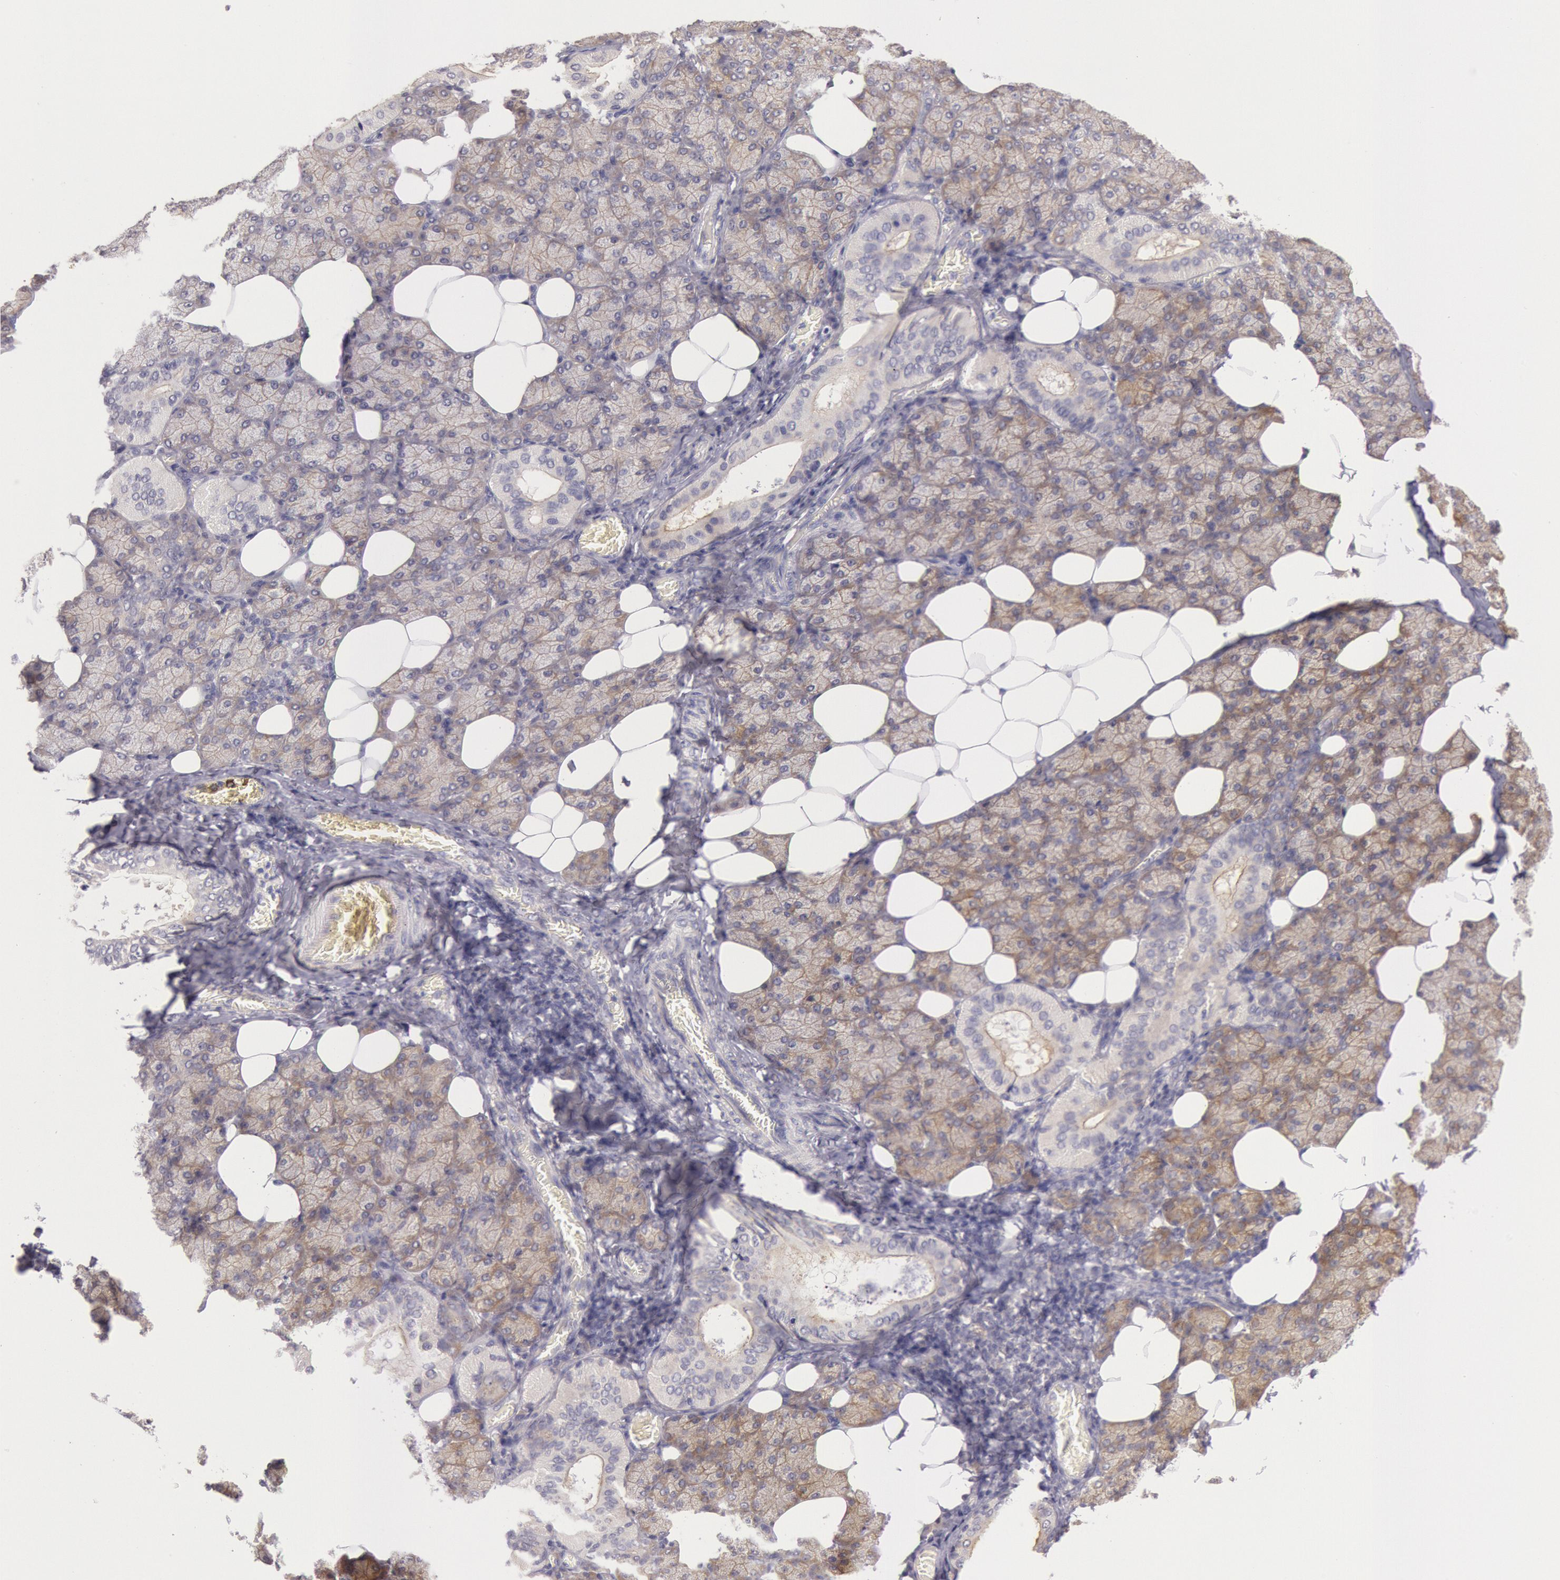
{"staining": {"intensity": "moderate", "quantity": ">75%", "location": "cytoplasmic/membranous"}, "tissue": "salivary gland", "cell_type": "Glandular cells", "image_type": "normal", "snomed": [{"axis": "morphology", "description": "Normal tissue, NOS"}, {"axis": "topography", "description": "Lymph node"}, {"axis": "topography", "description": "Salivary gland"}], "caption": "There is medium levels of moderate cytoplasmic/membranous expression in glandular cells of benign salivary gland, as demonstrated by immunohistochemical staining (brown color).", "gene": "MYO5A", "patient": {"sex": "male", "age": 8}}